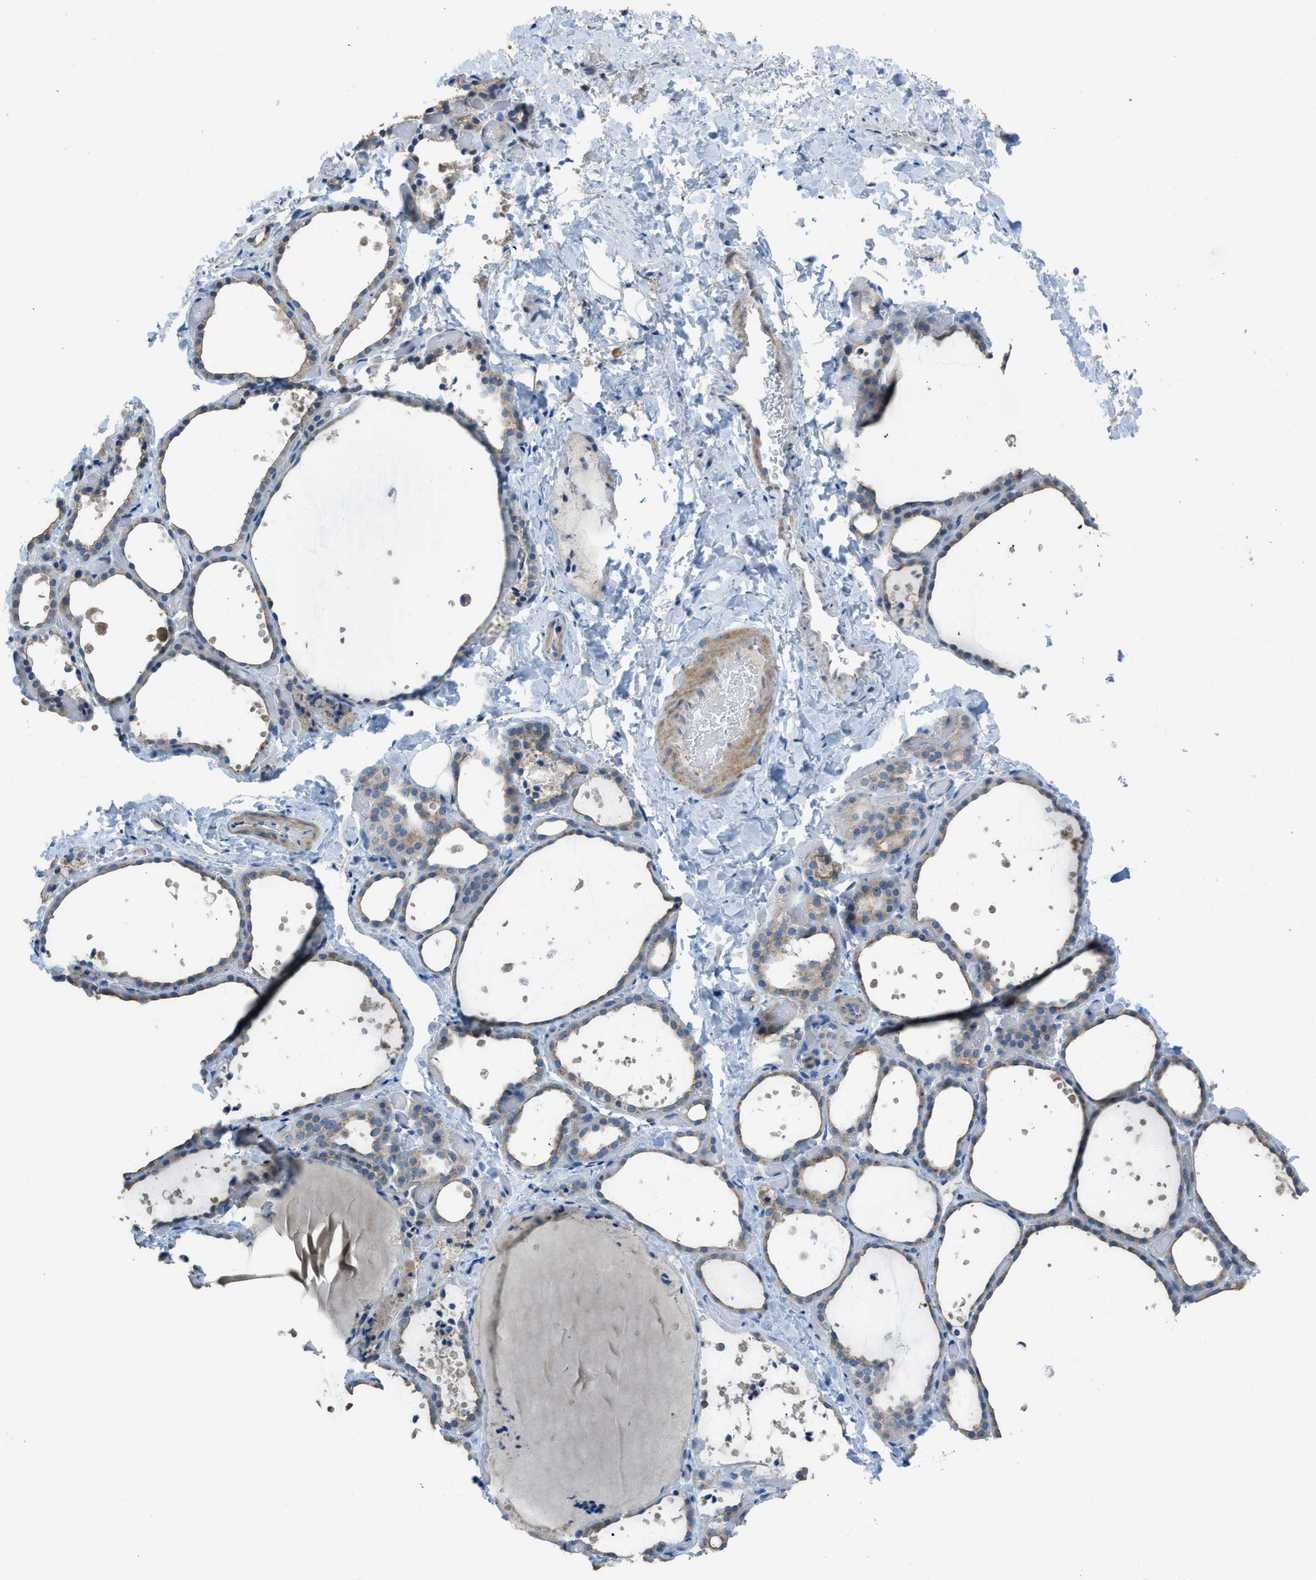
{"staining": {"intensity": "weak", "quantity": "25%-75%", "location": "cytoplasmic/membranous"}, "tissue": "thyroid gland", "cell_type": "Glandular cells", "image_type": "normal", "snomed": [{"axis": "morphology", "description": "Normal tissue, NOS"}, {"axis": "topography", "description": "Thyroid gland"}], "caption": "Immunohistochemical staining of benign human thyroid gland reveals weak cytoplasmic/membranous protein staining in about 25%-75% of glandular cells. The staining is performed using DAB (3,3'-diaminobenzidine) brown chromogen to label protein expression. The nuclei are counter-stained blue using hematoxylin.", "gene": "TIMD4", "patient": {"sex": "female", "age": 44}}